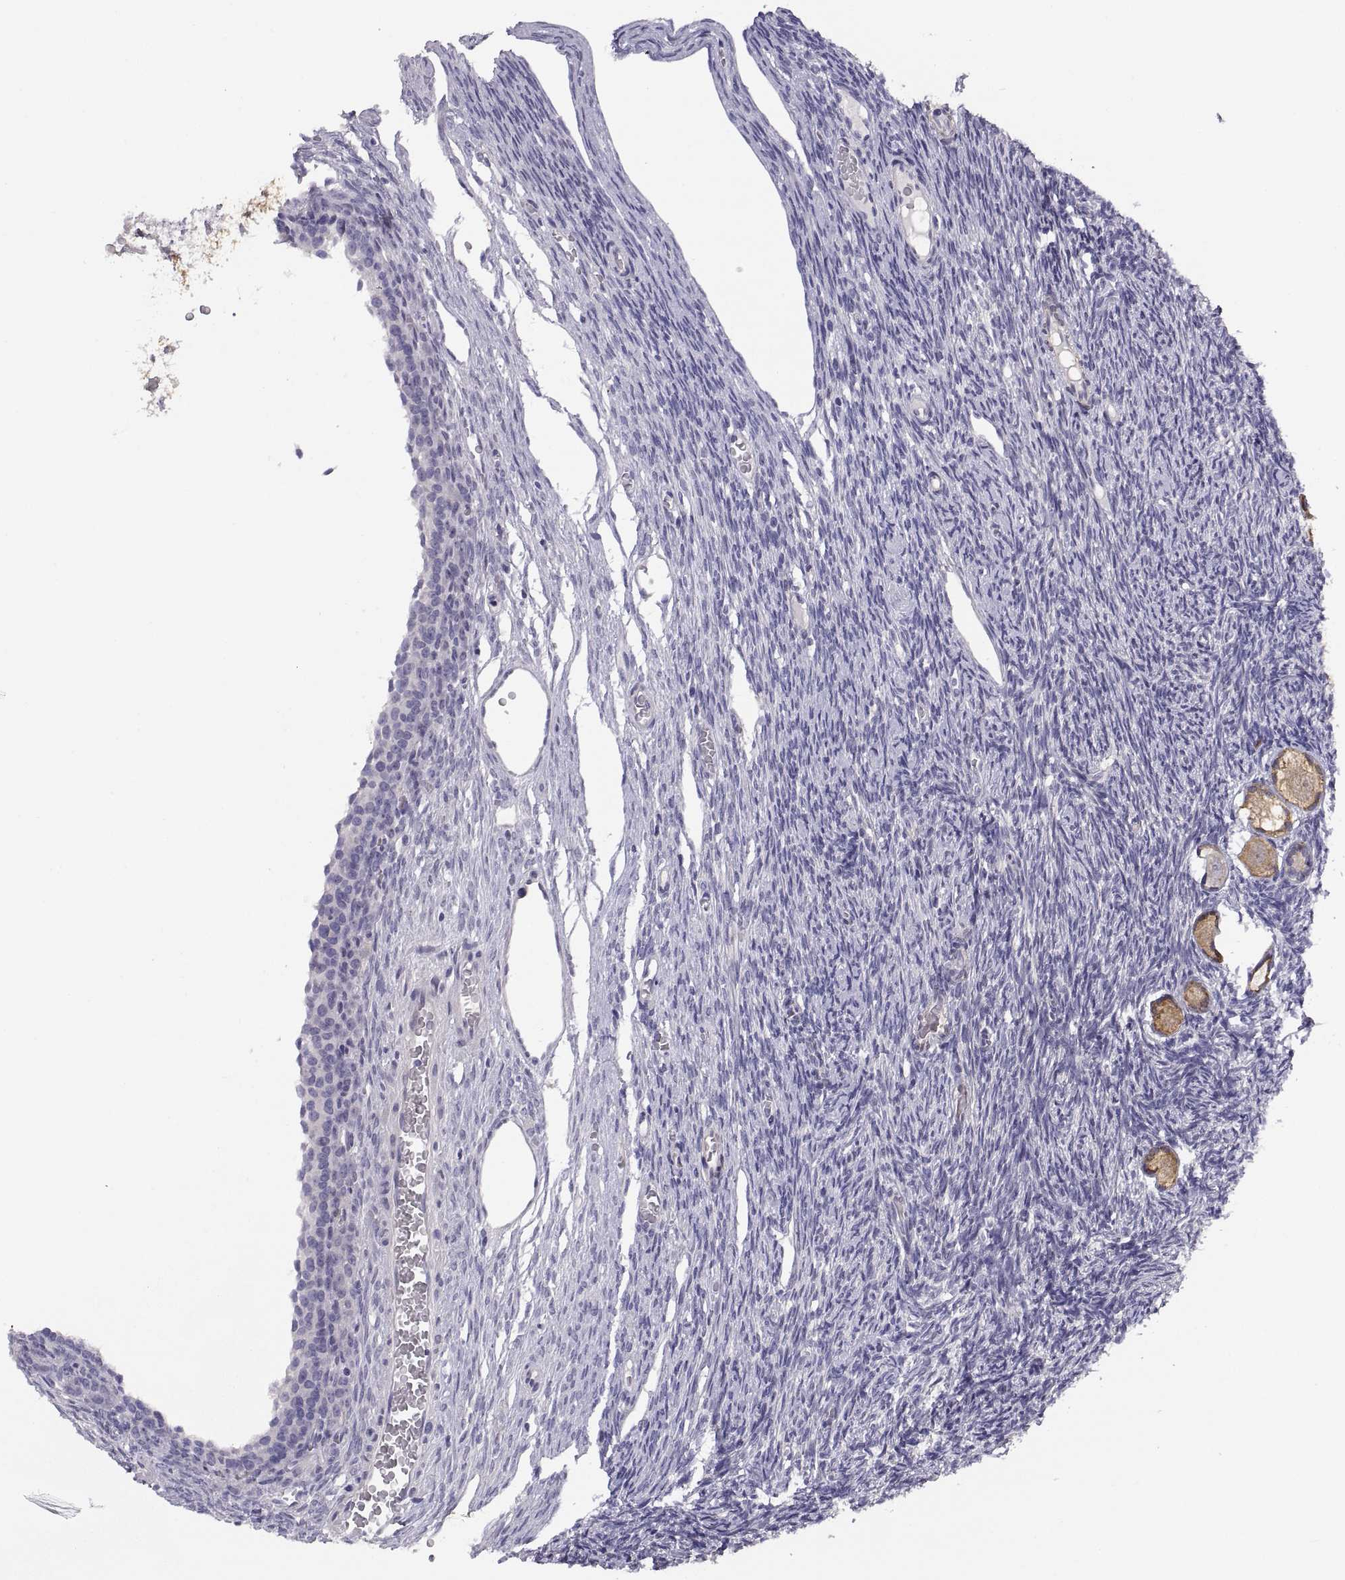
{"staining": {"intensity": "moderate", "quantity": "25%-75%", "location": "cytoplasmic/membranous"}, "tissue": "ovary", "cell_type": "Follicle cells", "image_type": "normal", "snomed": [{"axis": "morphology", "description": "Normal tissue, NOS"}, {"axis": "topography", "description": "Ovary"}], "caption": "IHC photomicrograph of unremarkable ovary: human ovary stained using immunohistochemistry displays medium levels of moderate protein expression localized specifically in the cytoplasmic/membranous of follicle cells, appearing as a cytoplasmic/membranous brown color.", "gene": "STRC", "patient": {"sex": "female", "age": 27}}